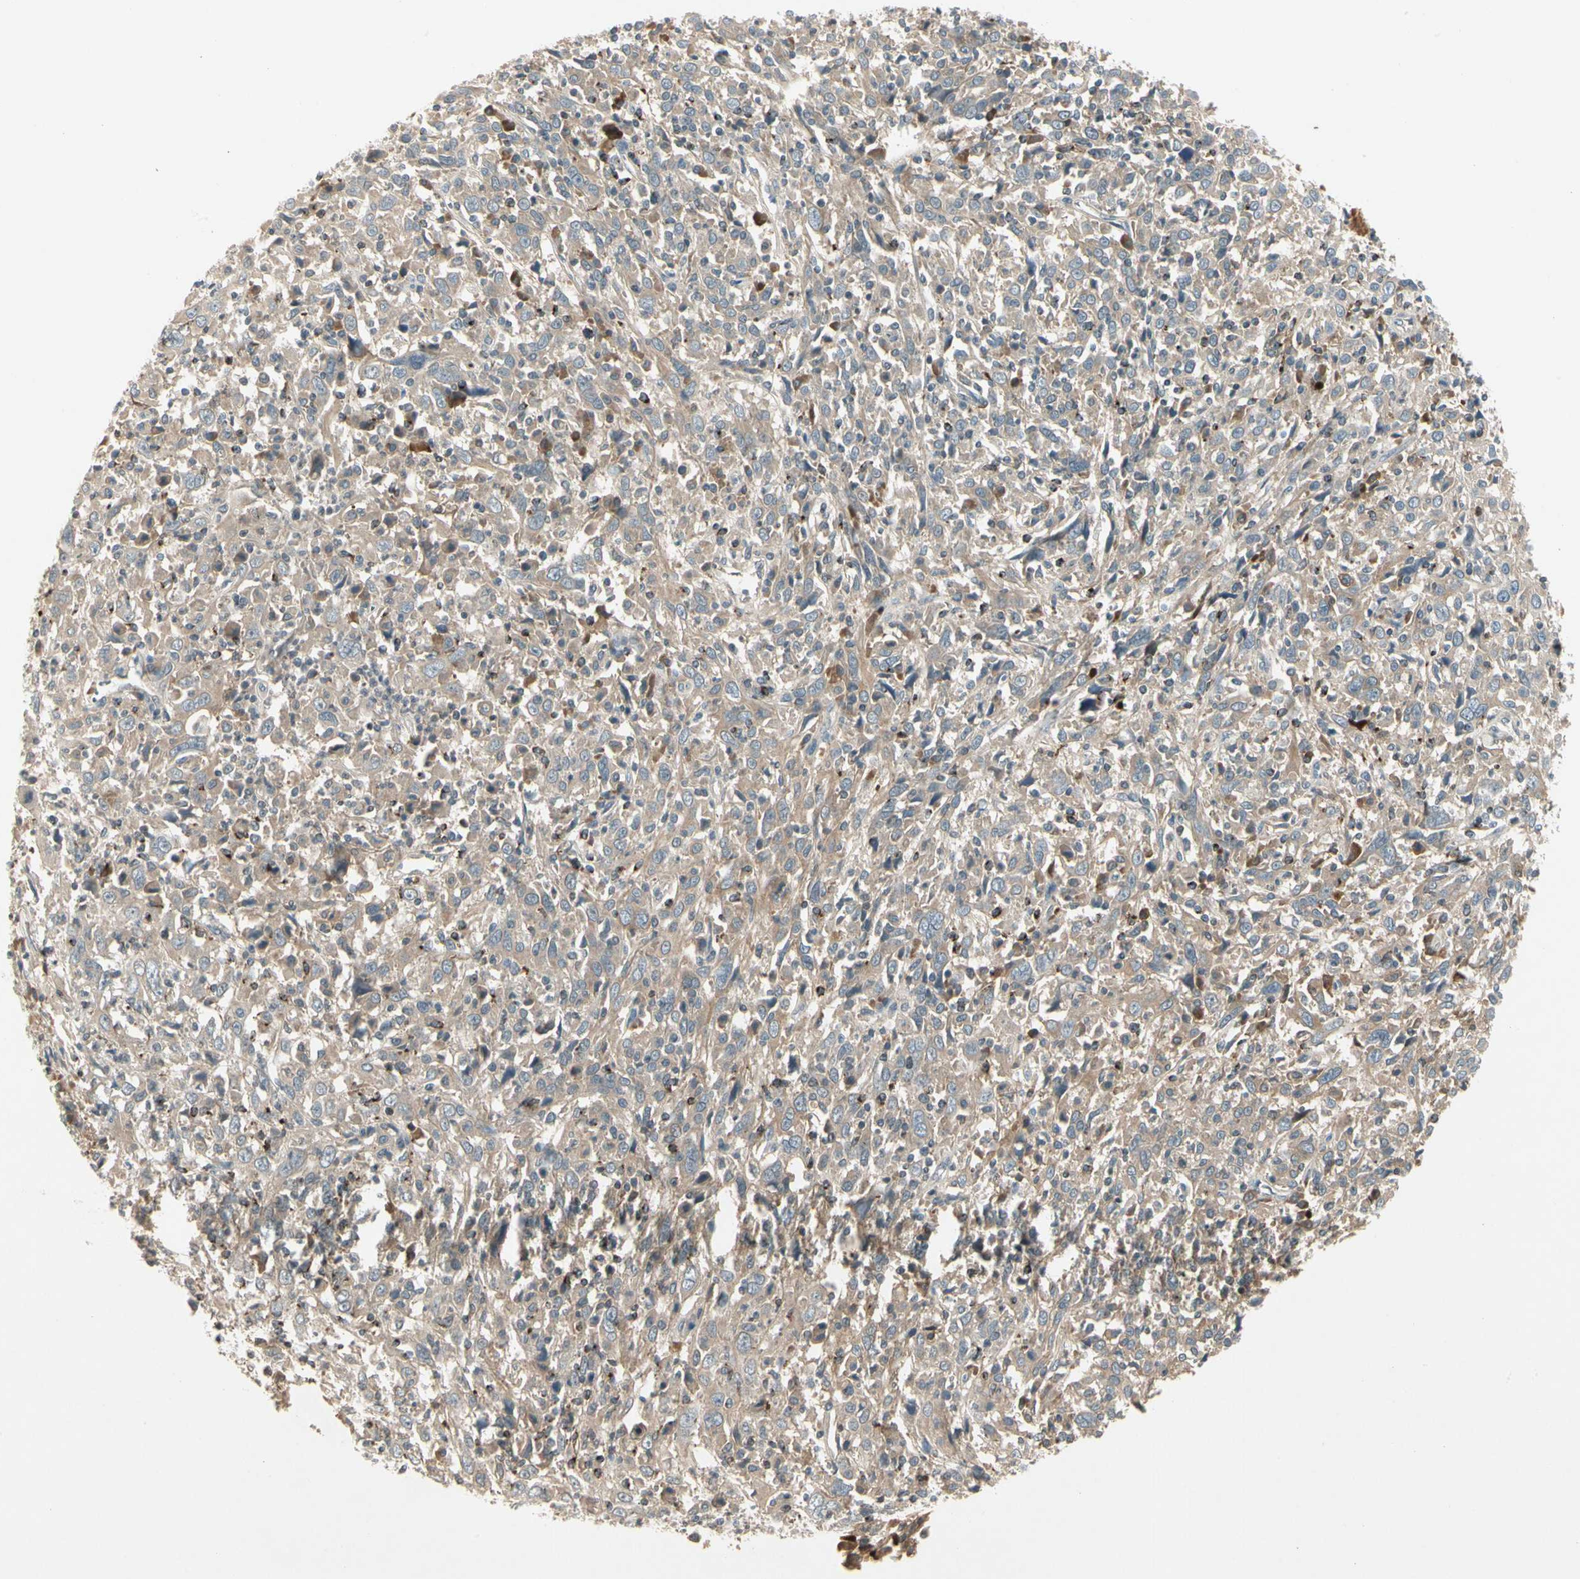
{"staining": {"intensity": "weak", "quantity": ">75%", "location": "cytoplasmic/membranous"}, "tissue": "cervical cancer", "cell_type": "Tumor cells", "image_type": "cancer", "snomed": [{"axis": "morphology", "description": "Squamous cell carcinoma, NOS"}, {"axis": "topography", "description": "Cervix"}], "caption": "High-power microscopy captured an IHC photomicrograph of cervical cancer (squamous cell carcinoma), revealing weak cytoplasmic/membranous positivity in approximately >75% of tumor cells.", "gene": "CCL4", "patient": {"sex": "female", "age": 46}}